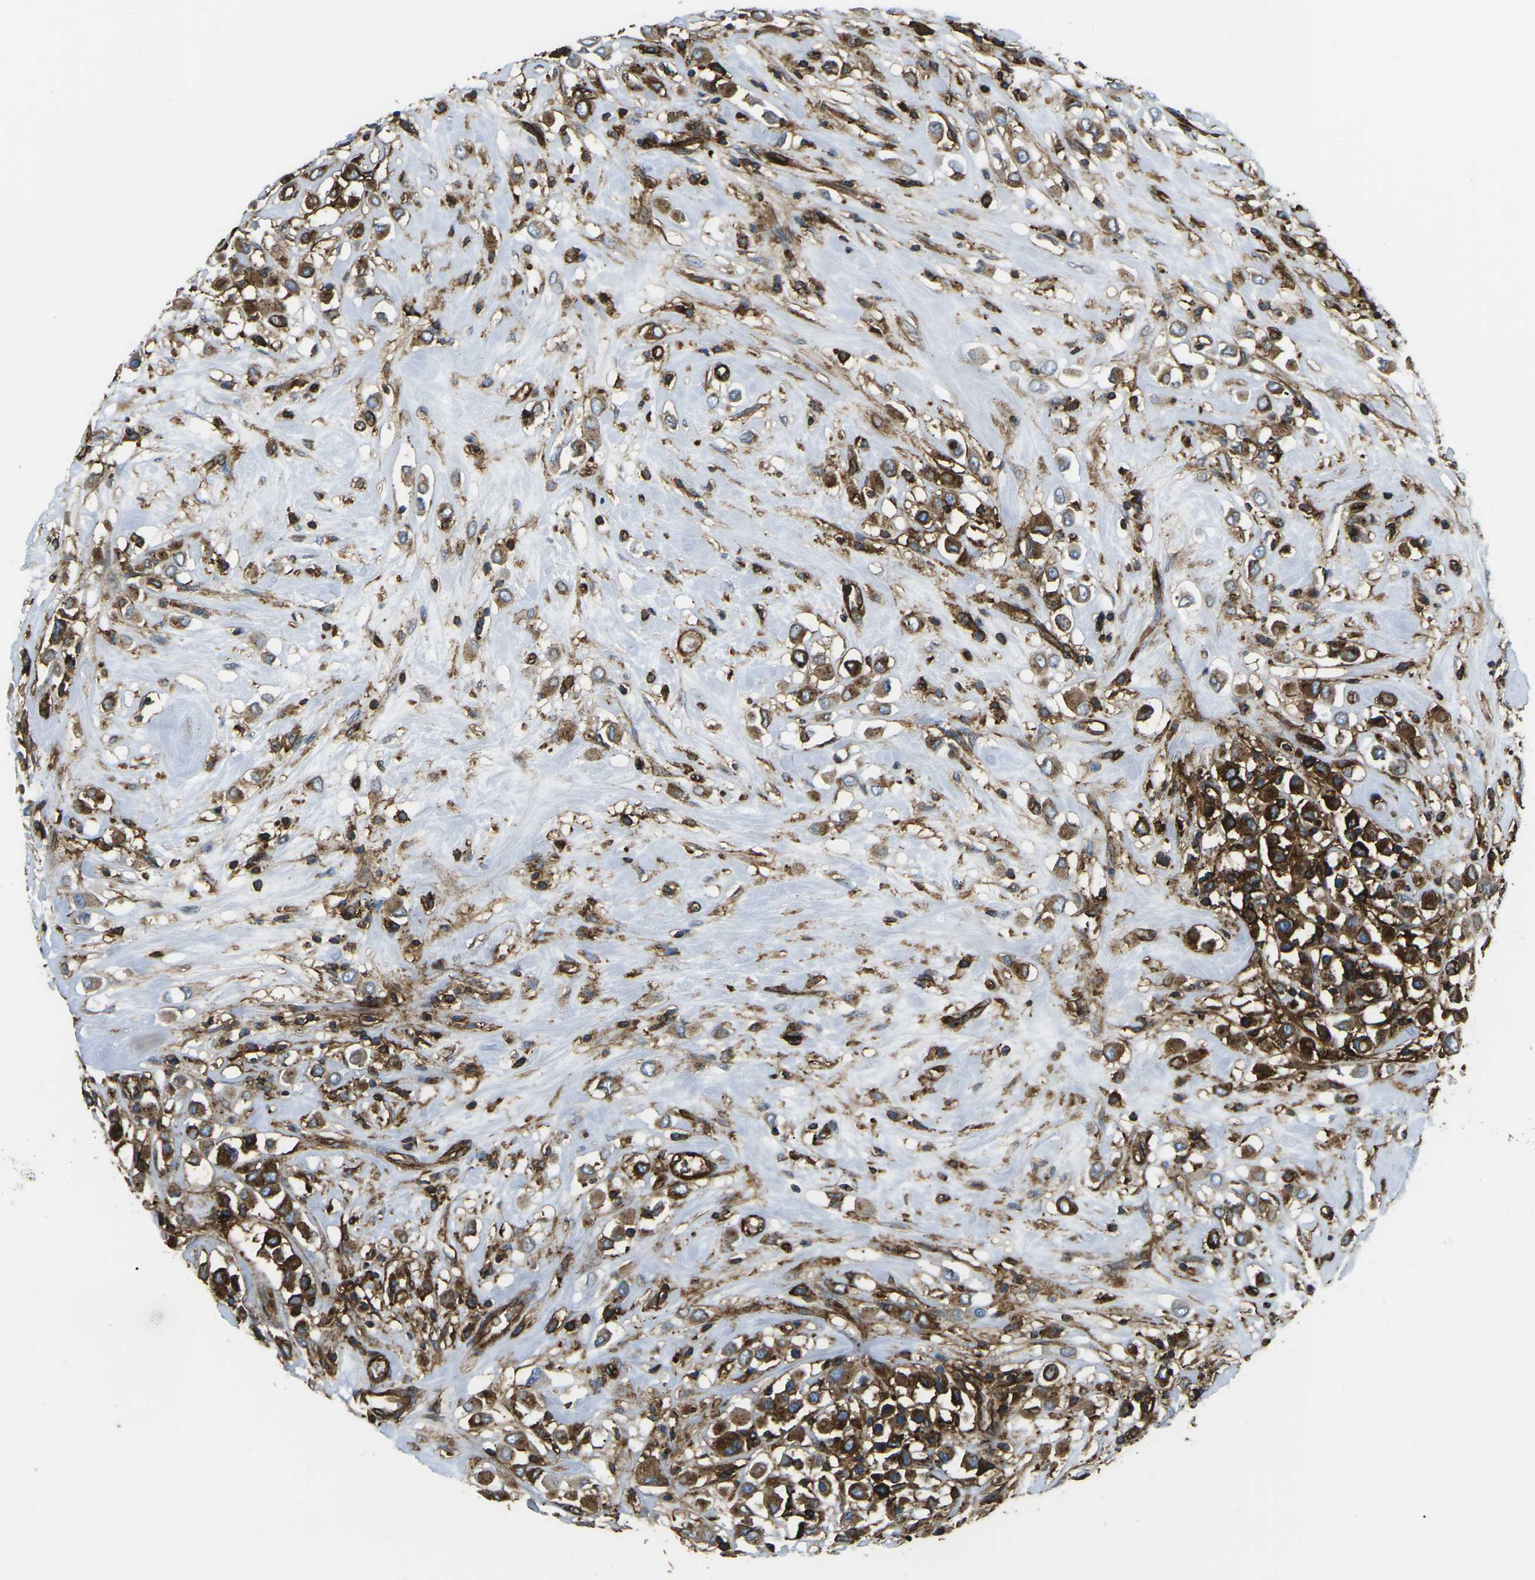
{"staining": {"intensity": "strong", "quantity": "<25%", "location": "cytoplasmic/membranous"}, "tissue": "breast cancer", "cell_type": "Tumor cells", "image_type": "cancer", "snomed": [{"axis": "morphology", "description": "Duct carcinoma"}, {"axis": "topography", "description": "Breast"}], "caption": "A medium amount of strong cytoplasmic/membranous expression is appreciated in approximately <25% of tumor cells in breast infiltrating ductal carcinoma tissue. The protein of interest is stained brown, and the nuclei are stained in blue (DAB IHC with brightfield microscopy, high magnification).", "gene": "HLA-B", "patient": {"sex": "female", "age": 61}}